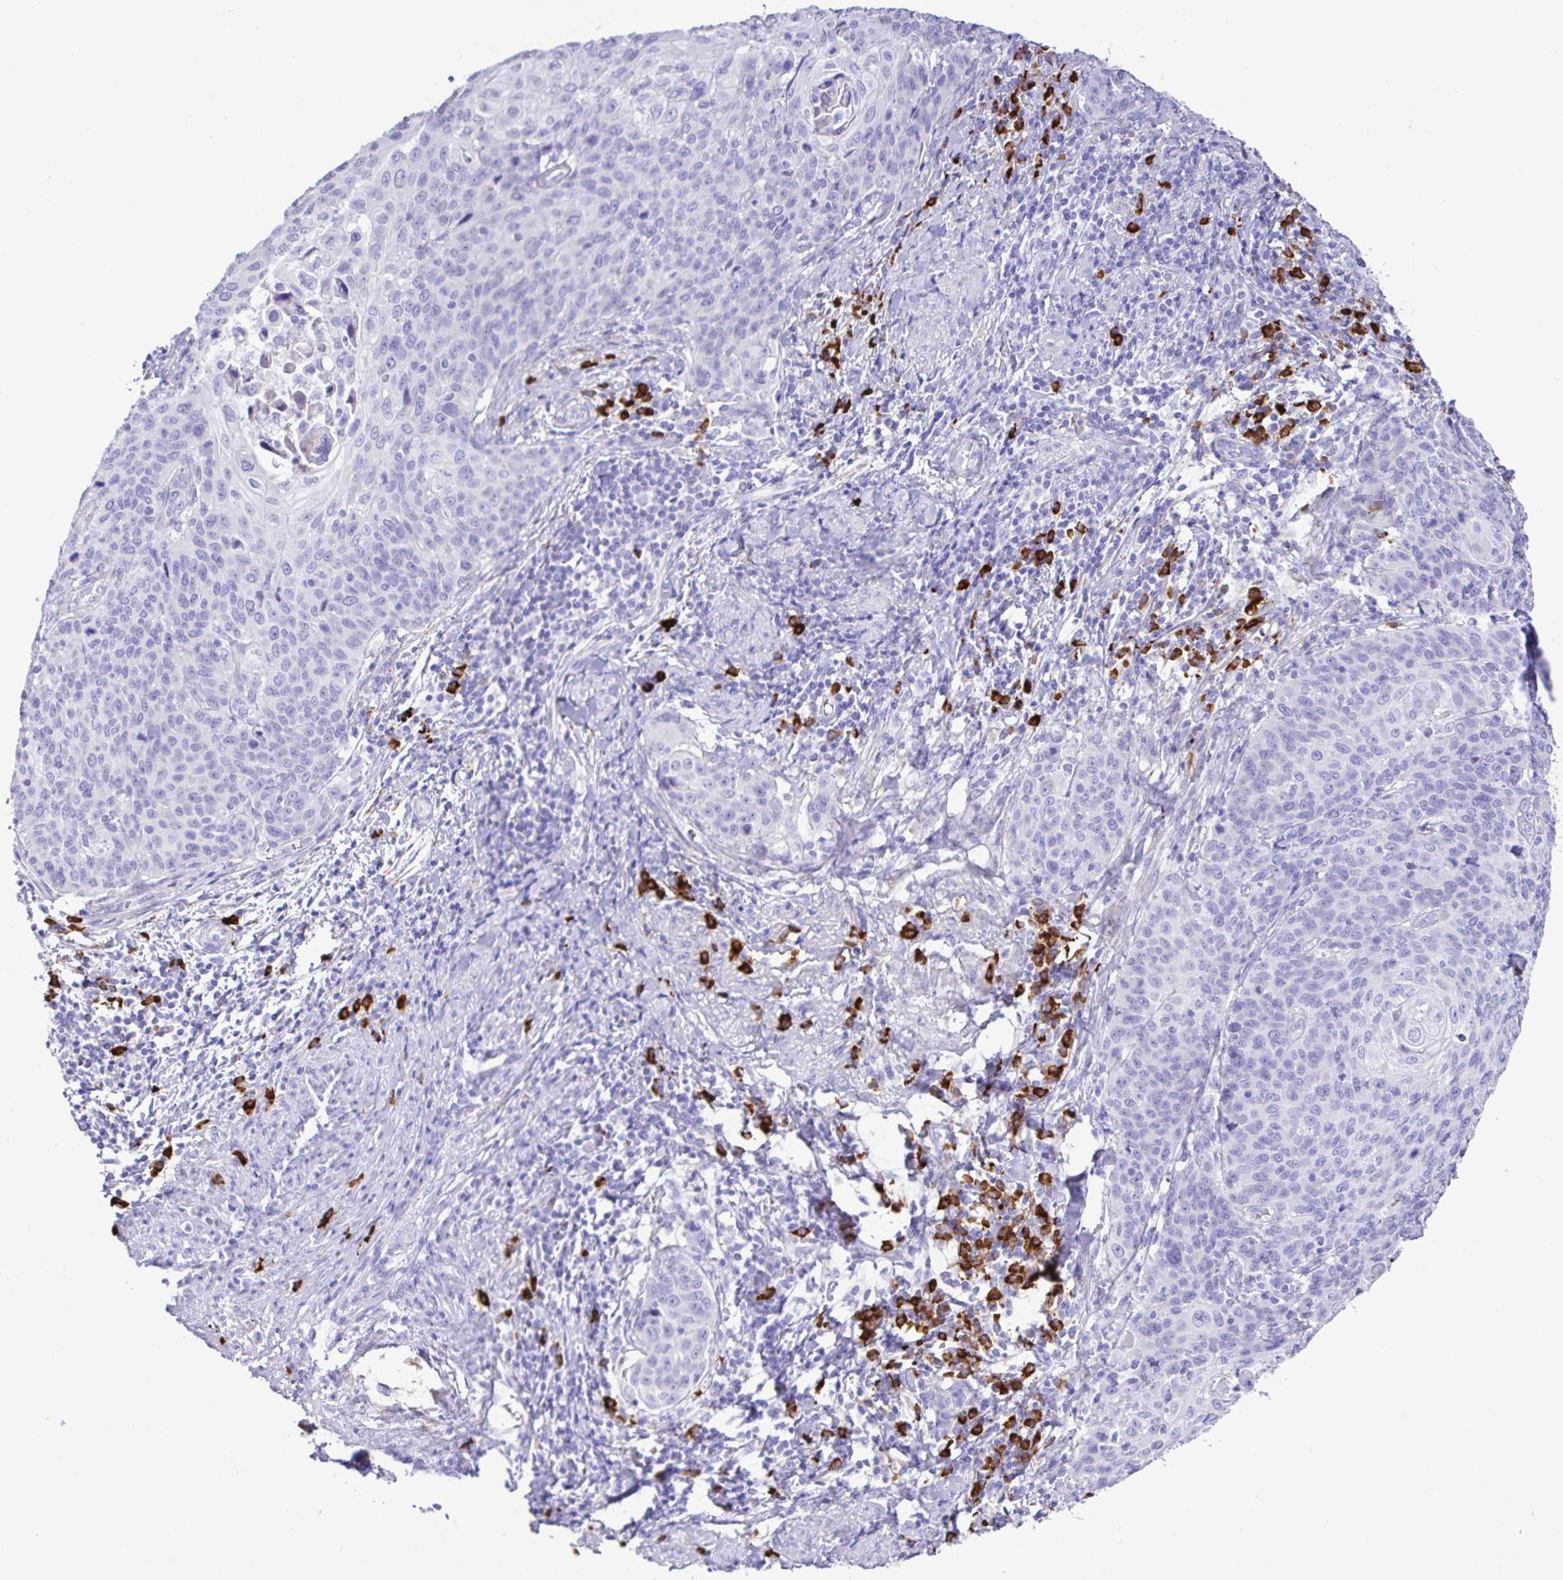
{"staining": {"intensity": "negative", "quantity": "none", "location": "none"}, "tissue": "cervical cancer", "cell_type": "Tumor cells", "image_type": "cancer", "snomed": [{"axis": "morphology", "description": "Squamous cell carcinoma, NOS"}, {"axis": "topography", "description": "Cervix"}], "caption": "Cervical cancer (squamous cell carcinoma) was stained to show a protein in brown. There is no significant expression in tumor cells.", "gene": "CCDC62", "patient": {"sex": "female", "age": 65}}